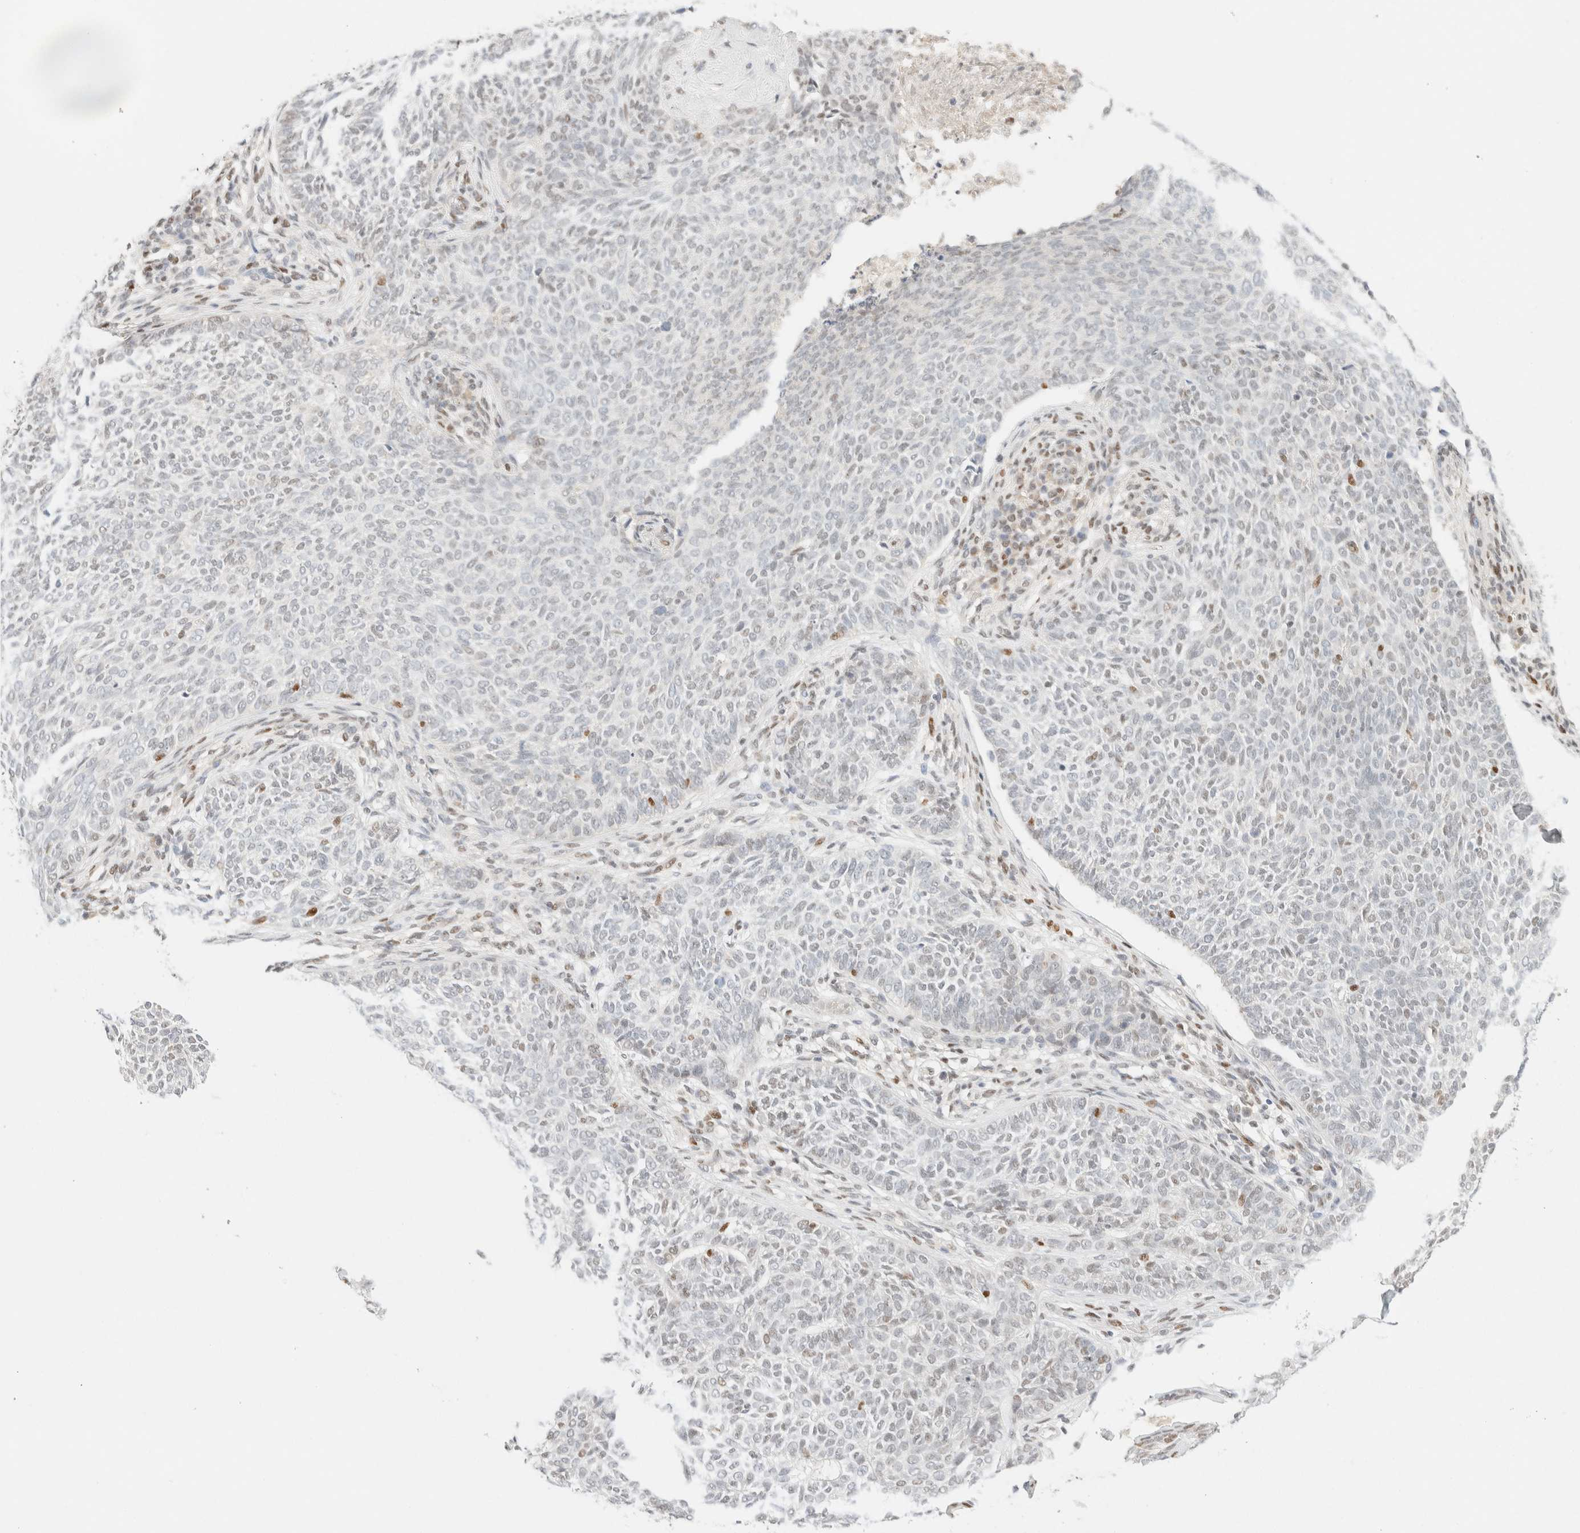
{"staining": {"intensity": "weak", "quantity": "<25%", "location": "nuclear"}, "tissue": "skin cancer", "cell_type": "Tumor cells", "image_type": "cancer", "snomed": [{"axis": "morphology", "description": "Basal cell carcinoma"}, {"axis": "topography", "description": "Skin"}], "caption": "This image is of skin basal cell carcinoma stained with immunohistochemistry (IHC) to label a protein in brown with the nuclei are counter-stained blue. There is no expression in tumor cells.", "gene": "DDB2", "patient": {"sex": "male", "age": 87}}